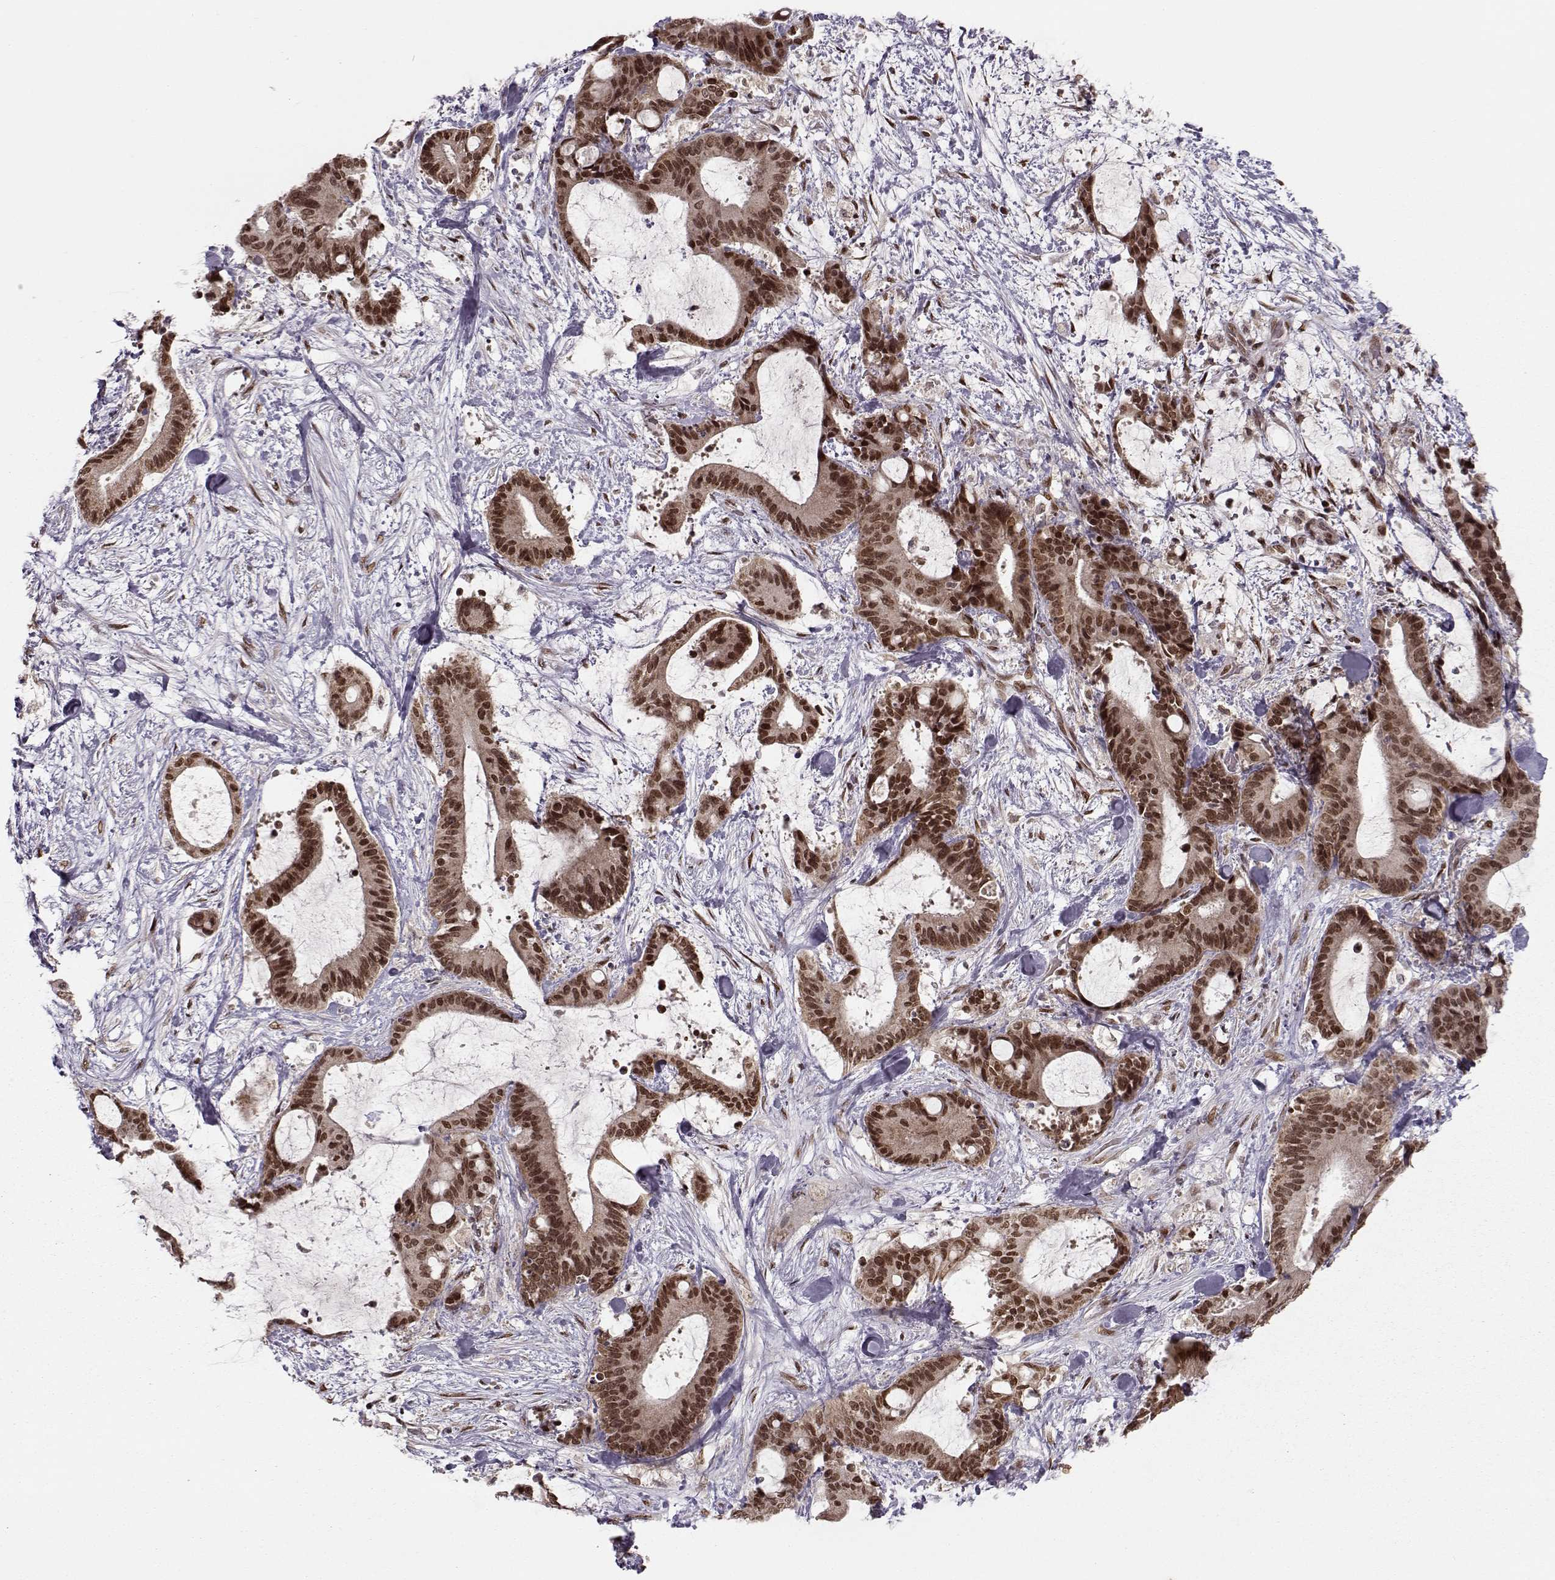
{"staining": {"intensity": "strong", "quantity": ">75%", "location": "nuclear"}, "tissue": "liver cancer", "cell_type": "Tumor cells", "image_type": "cancer", "snomed": [{"axis": "morphology", "description": "Cholangiocarcinoma"}, {"axis": "topography", "description": "Liver"}], "caption": "Approximately >75% of tumor cells in human liver cancer show strong nuclear protein positivity as visualized by brown immunohistochemical staining.", "gene": "RAI1", "patient": {"sex": "female", "age": 73}}